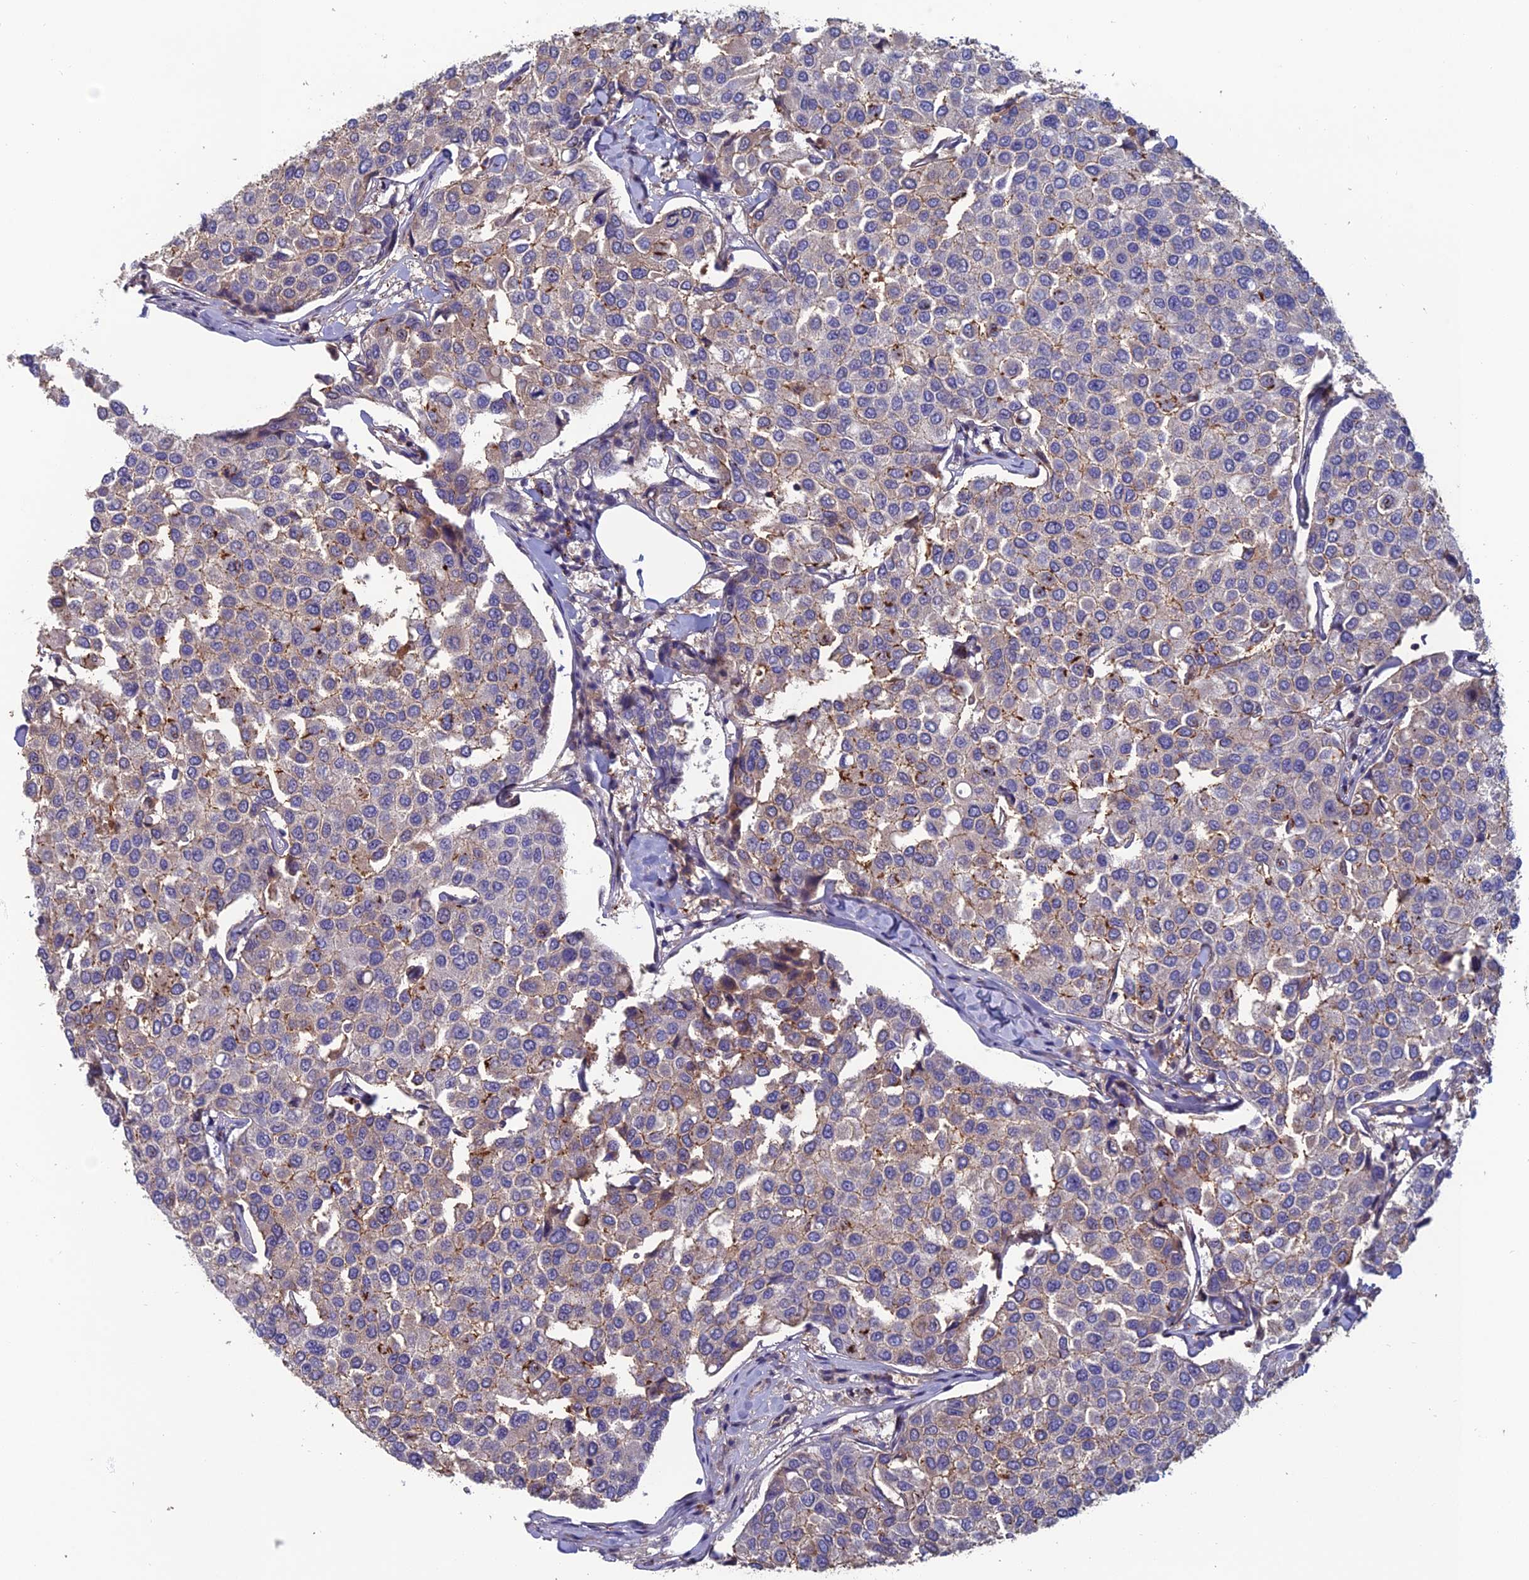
{"staining": {"intensity": "negative", "quantity": "none", "location": "none"}, "tissue": "breast cancer", "cell_type": "Tumor cells", "image_type": "cancer", "snomed": [{"axis": "morphology", "description": "Duct carcinoma"}, {"axis": "topography", "description": "Breast"}], "caption": "The histopathology image shows no staining of tumor cells in breast cancer.", "gene": "C15orf62", "patient": {"sex": "female", "age": 55}}